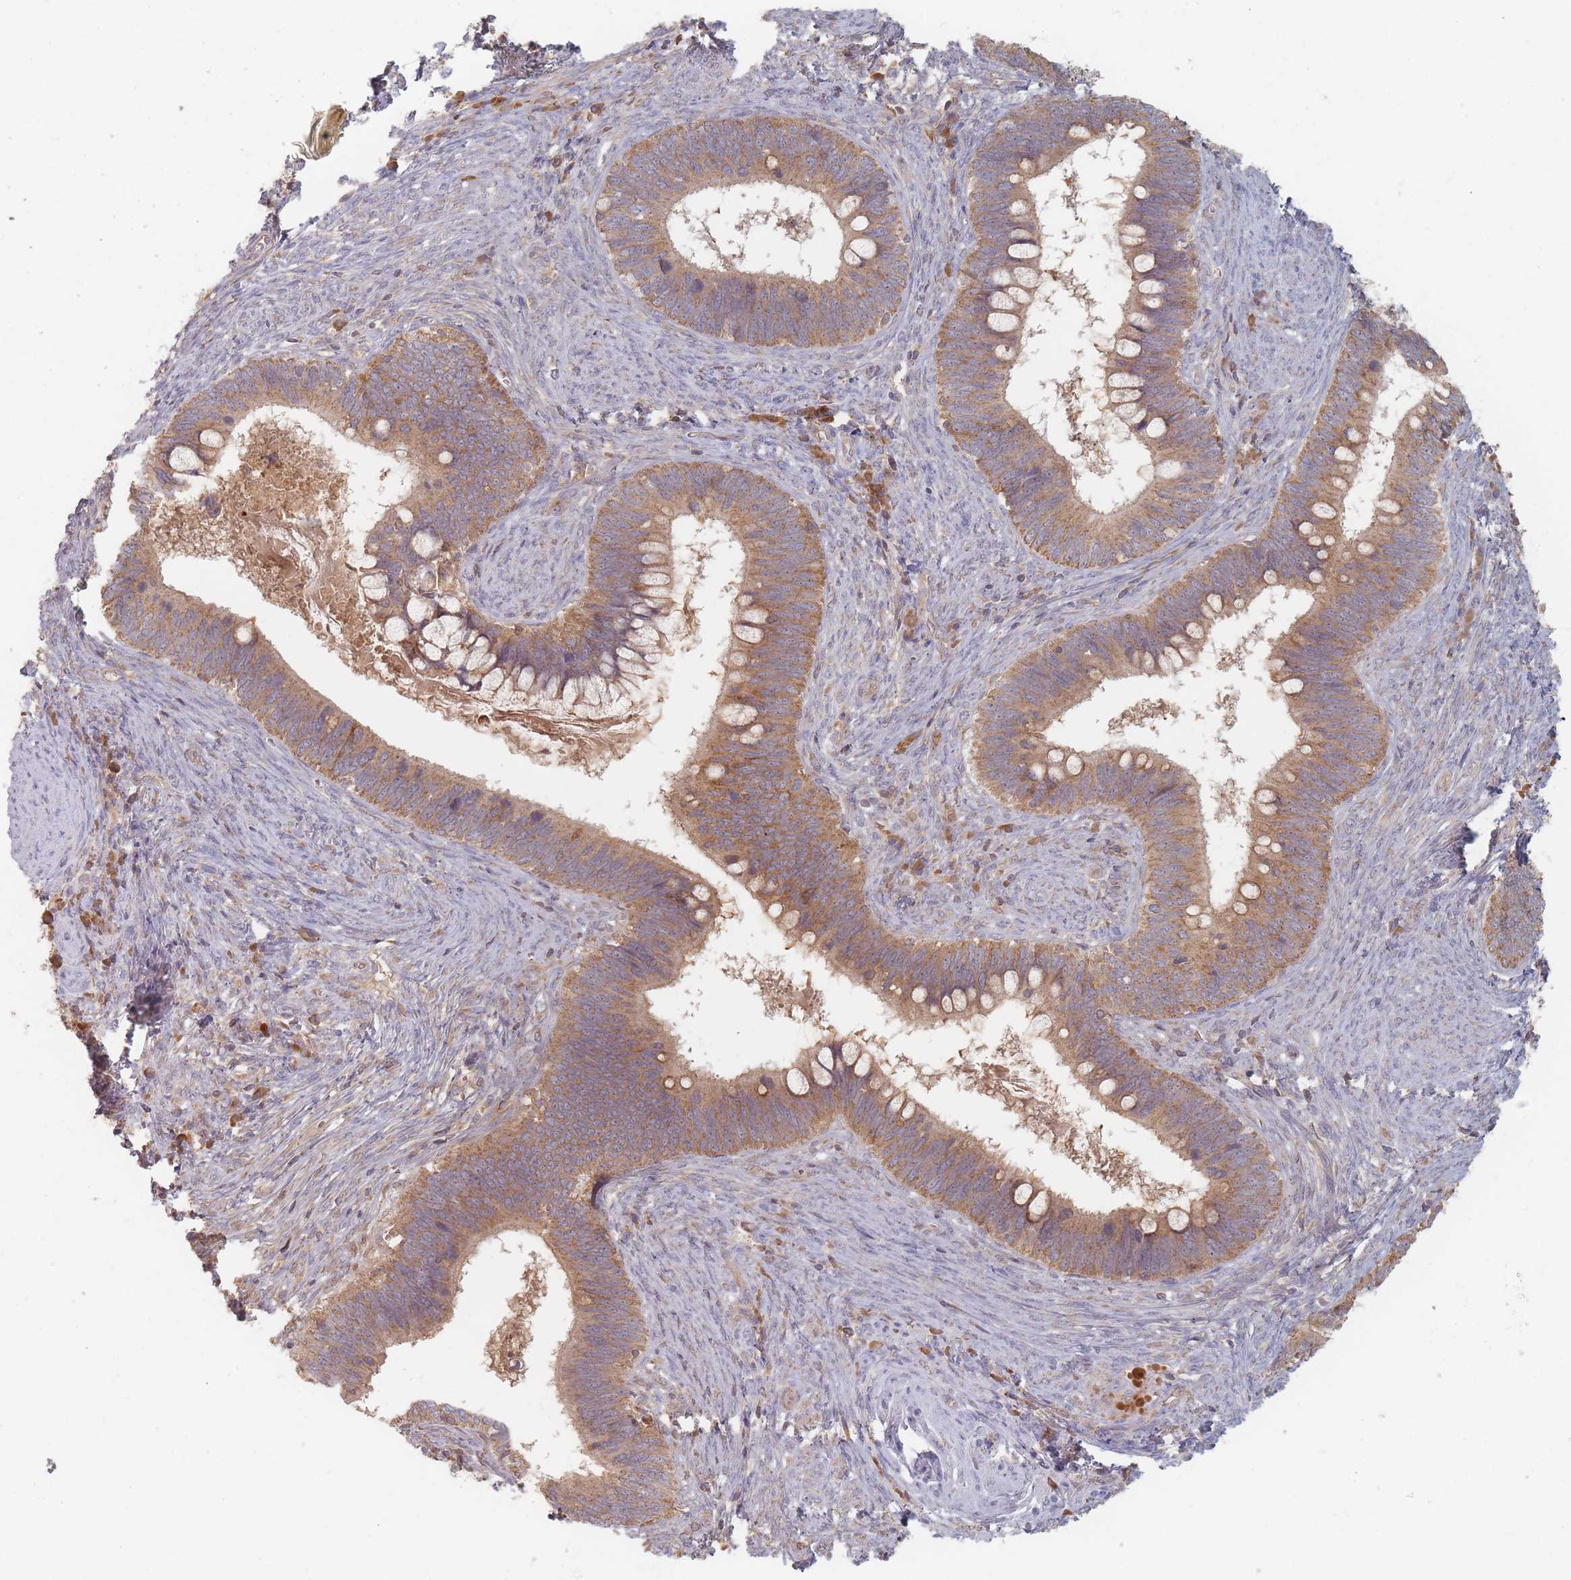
{"staining": {"intensity": "moderate", "quantity": ">75%", "location": "cytoplasmic/membranous"}, "tissue": "cervical cancer", "cell_type": "Tumor cells", "image_type": "cancer", "snomed": [{"axis": "morphology", "description": "Adenocarcinoma, NOS"}, {"axis": "topography", "description": "Cervix"}], "caption": "Moderate cytoplasmic/membranous staining for a protein is present in approximately >75% of tumor cells of adenocarcinoma (cervical) using immunohistochemistry.", "gene": "SLC35F3", "patient": {"sex": "female", "age": 42}}